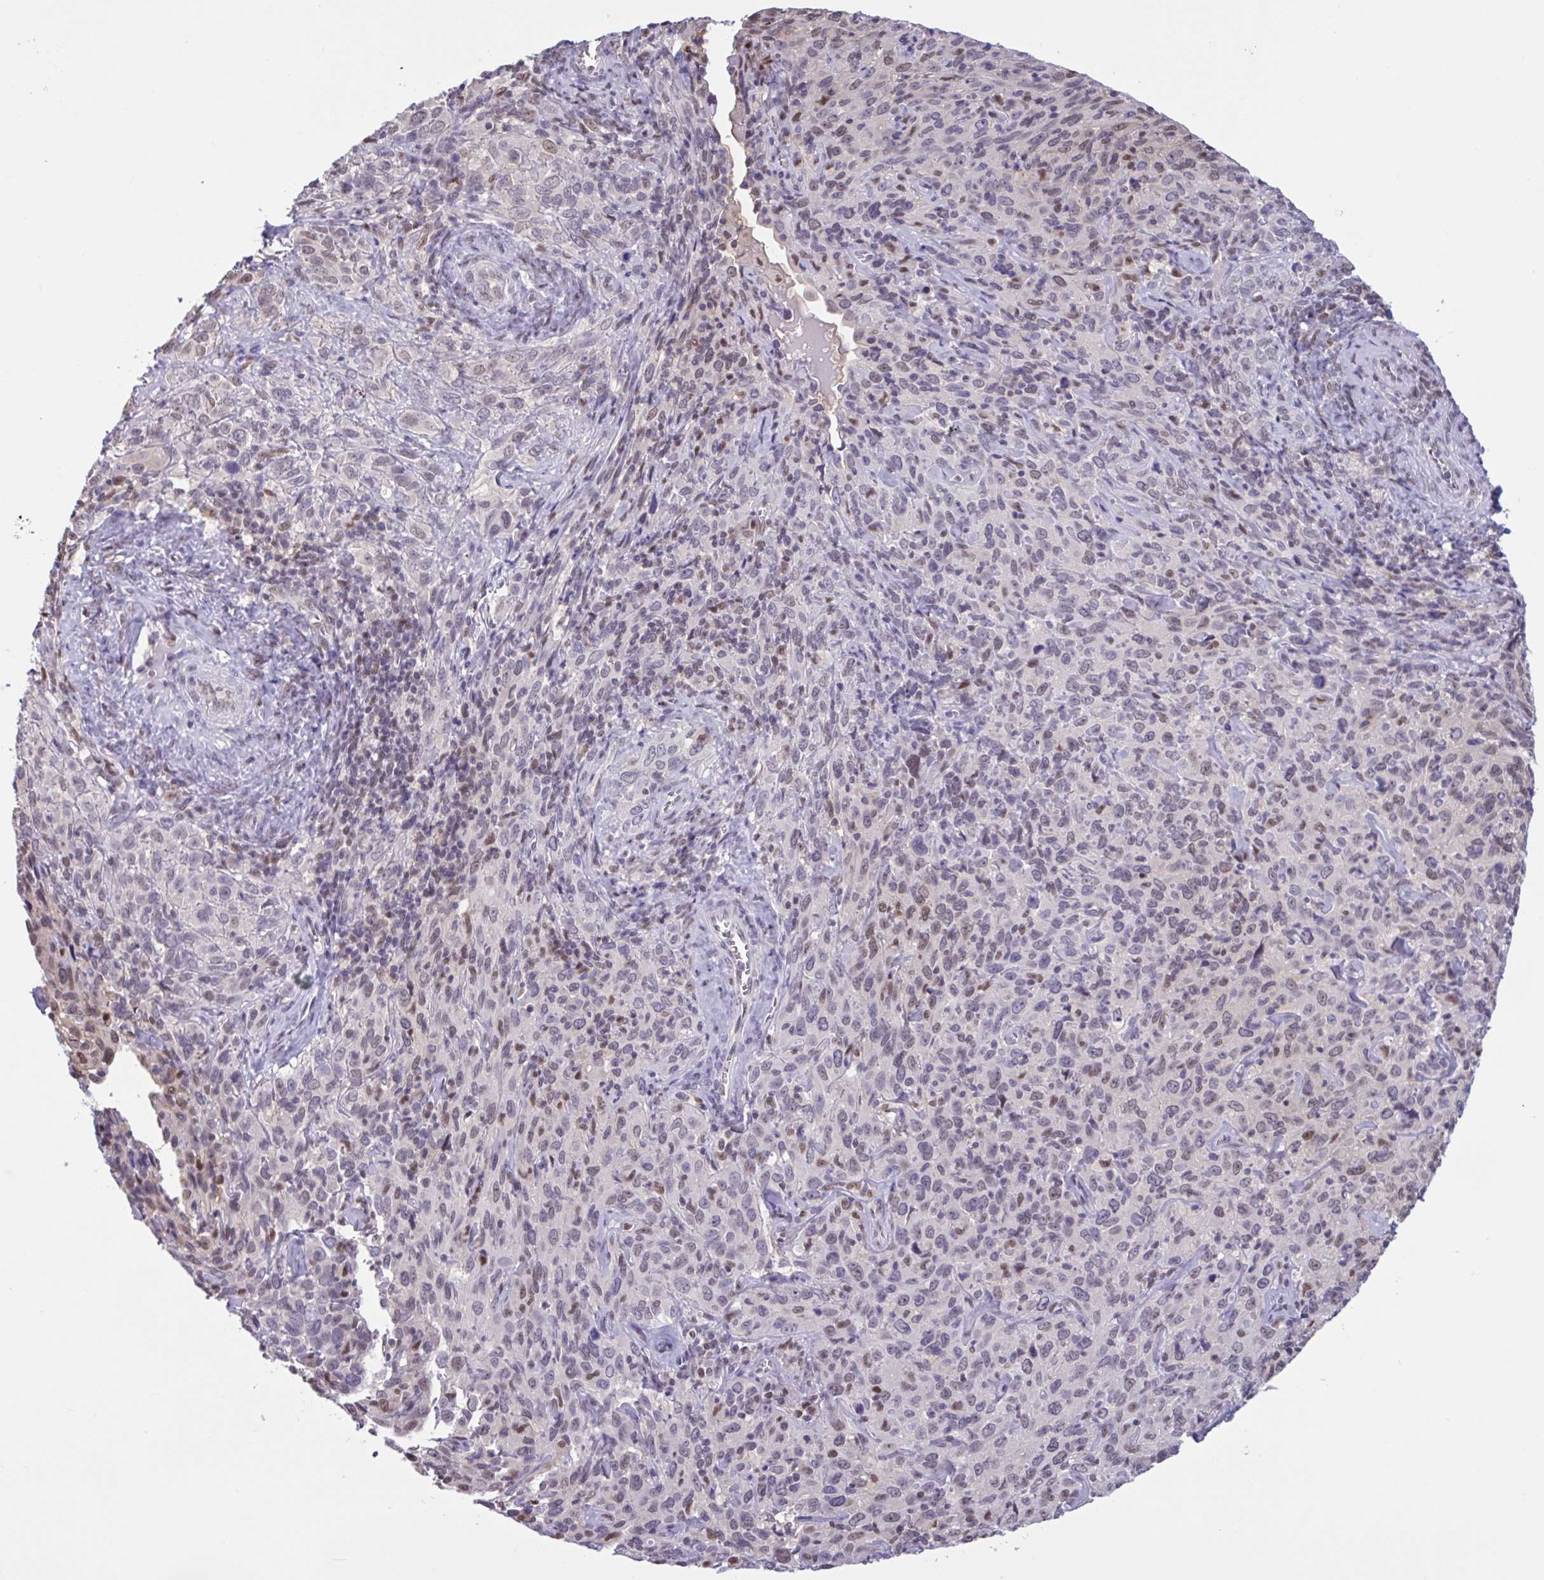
{"staining": {"intensity": "weak", "quantity": "25%-75%", "location": "nuclear"}, "tissue": "cervical cancer", "cell_type": "Tumor cells", "image_type": "cancer", "snomed": [{"axis": "morphology", "description": "Normal tissue, NOS"}, {"axis": "morphology", "description": "Squamous cell carcinoma, NOS"}, {"axis": "topography", "description": "Cervix"}], "caption": "Squamous cell carcinoma (cervical) stained for a protein shows weak nuclear positivity in tumor cells. The staining was performed using DAB, with brown indicating positive protein expression. Nuclei are stained blue with hematoxylin.", "gene": "RBL1", "patient": {"sex": "female", "age": 51}}